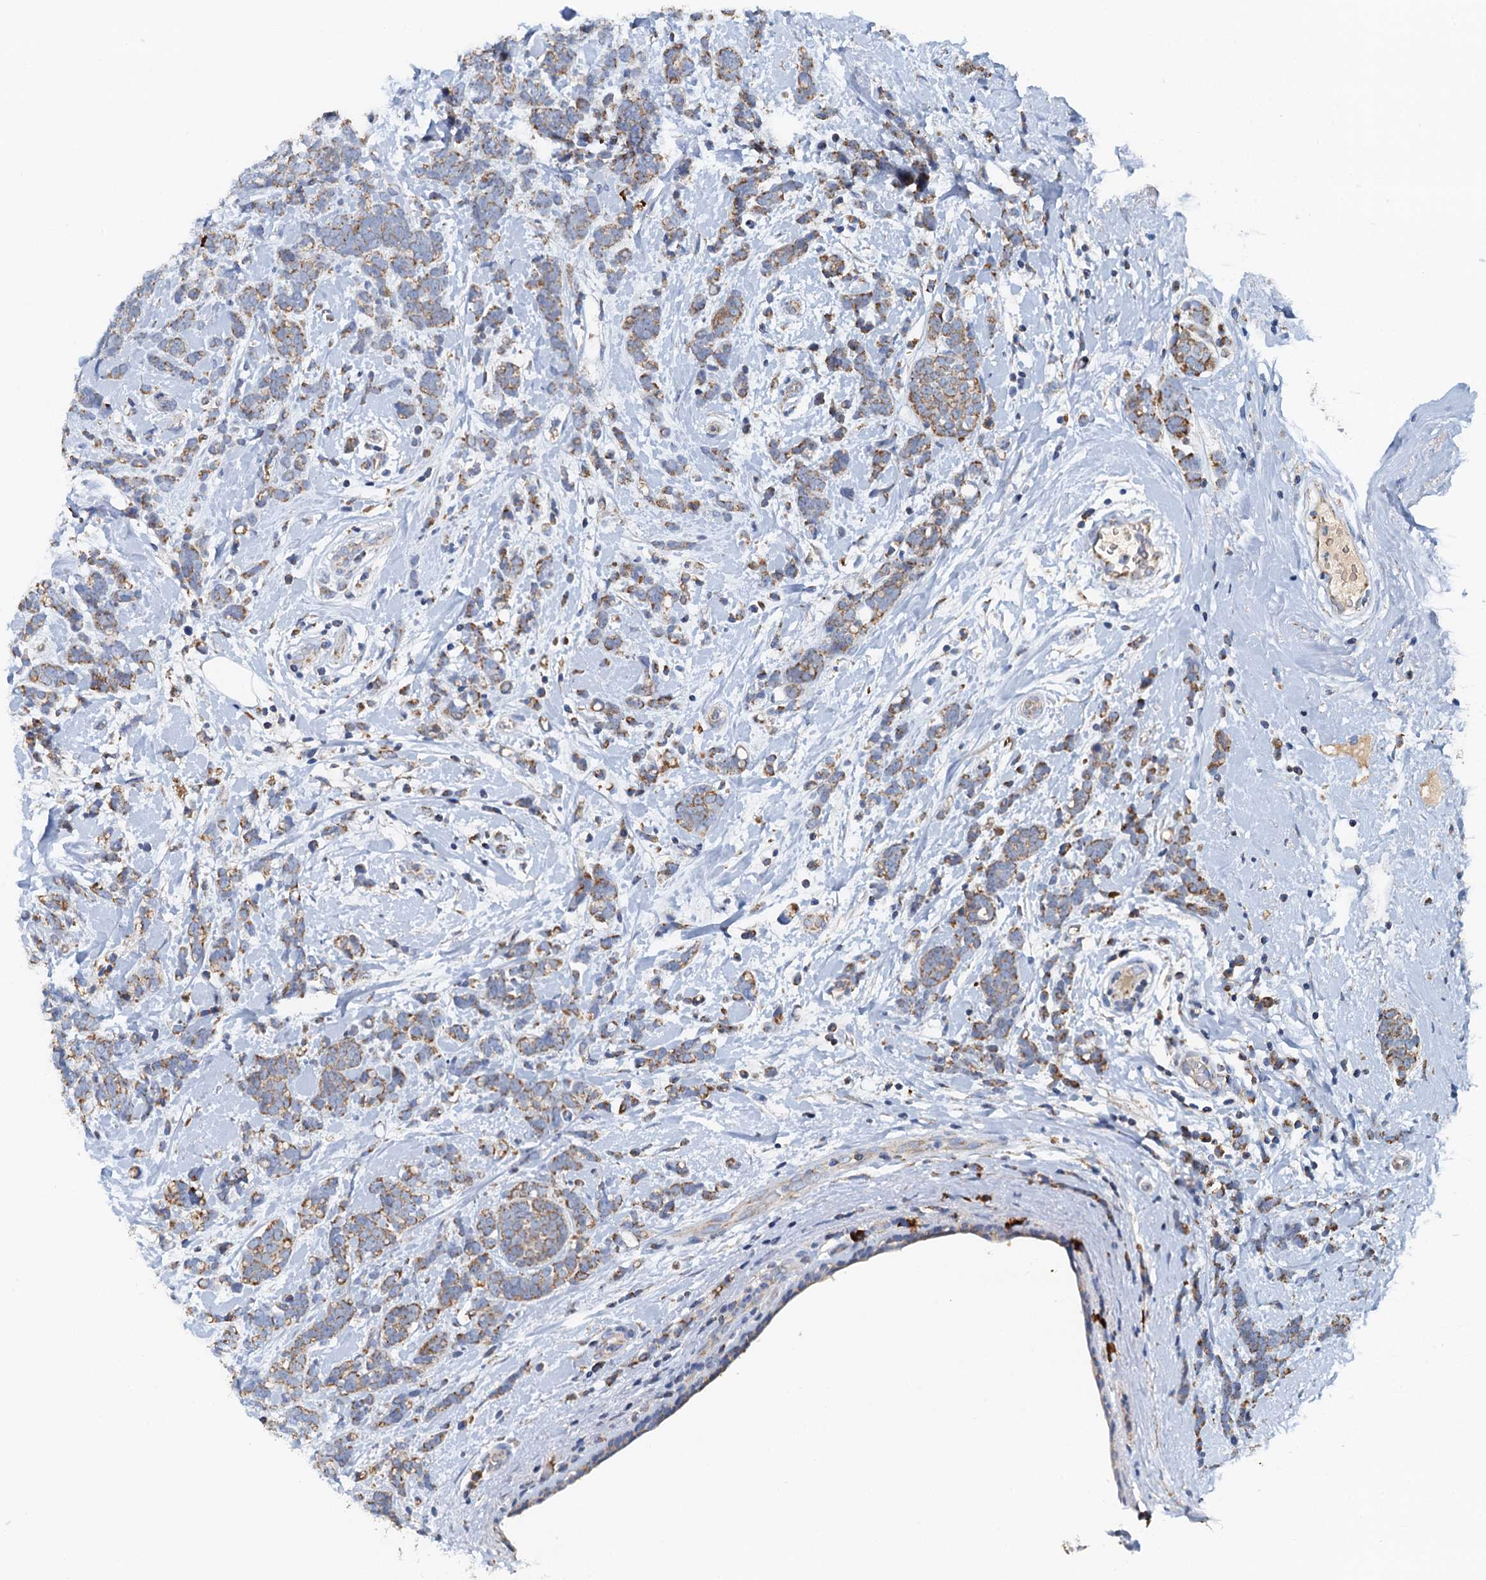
{"staining": {"intensity": "moderate", "quantity": "25%-75%", "location": "cytoplasmic/membranous"}, "tissue": "breast cancer", "cell_type": "Tumor cells", "image_type": "cancer", "snomed": [{"axis": "morphology", "description": "Lobular carcinoma"}, {"axis": "topography", "description": "Breast"}], "caption": "About 25%-75% of tumor cells in human breast cancer exhibit moderate cytoplasmic/membranous protein positivity as visualized by brown immunohistochemical staining.", "gene": "POC1A", "patient": {"sex": "female", "age": 58}}